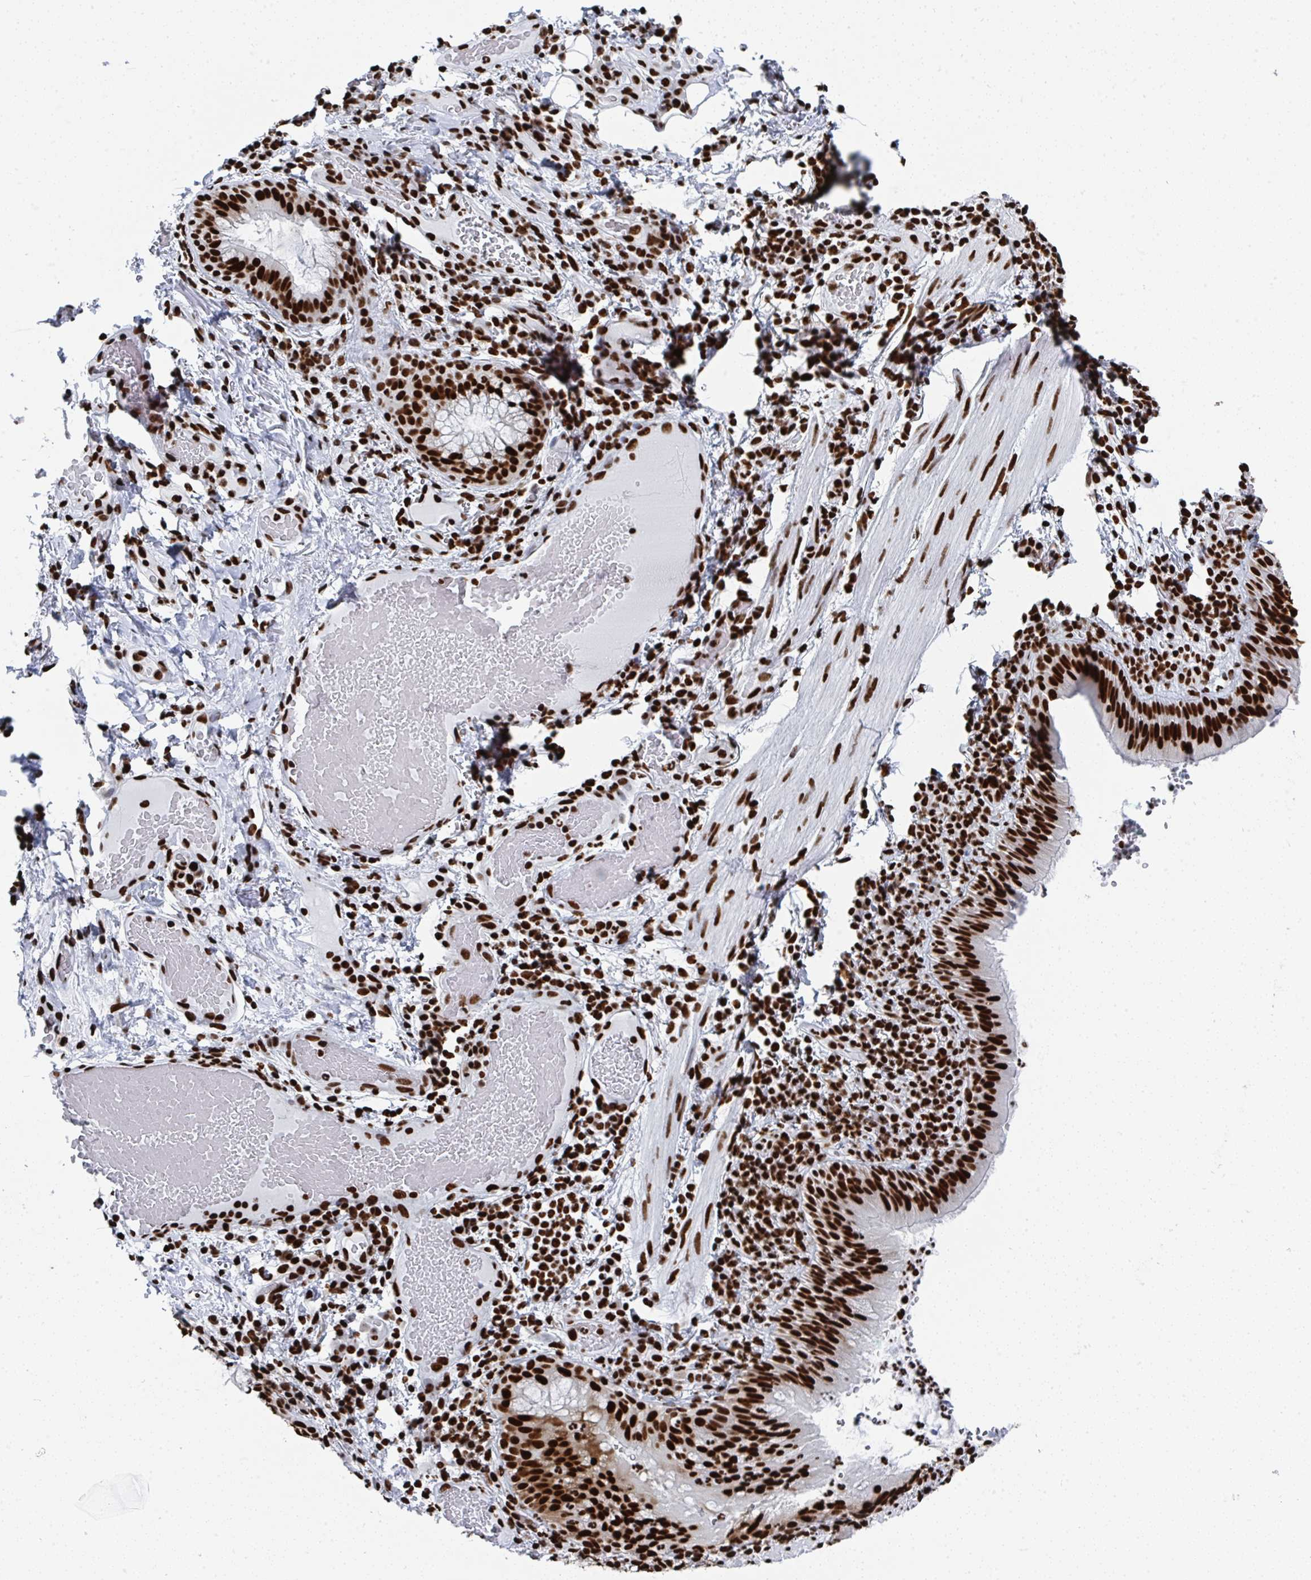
{"staining": {"intensity": "strong", "quantity": ">75%", "location": "nuclear"}, "tissue": "bronchus", "cell_type": "Respiratory epithelial cells", "image_type": "normal", "snomed": [{"axis": "morphology", "description": "Normal tissue, NOS"}, {"axis": "topography", "description": "Lymph node"}, {"axis": "topography", "description": "Bronchus"}], "caption": "Immunohistochemistry (IHC) (DAB (3,3'-diaminobenzidine)) staining of benign bronchus shows strong nuclear protein expression in approximately >75% of respiratory epithelial cells.", "gene": "GAR1", "patient": {"sex": "male", "age": 56}}